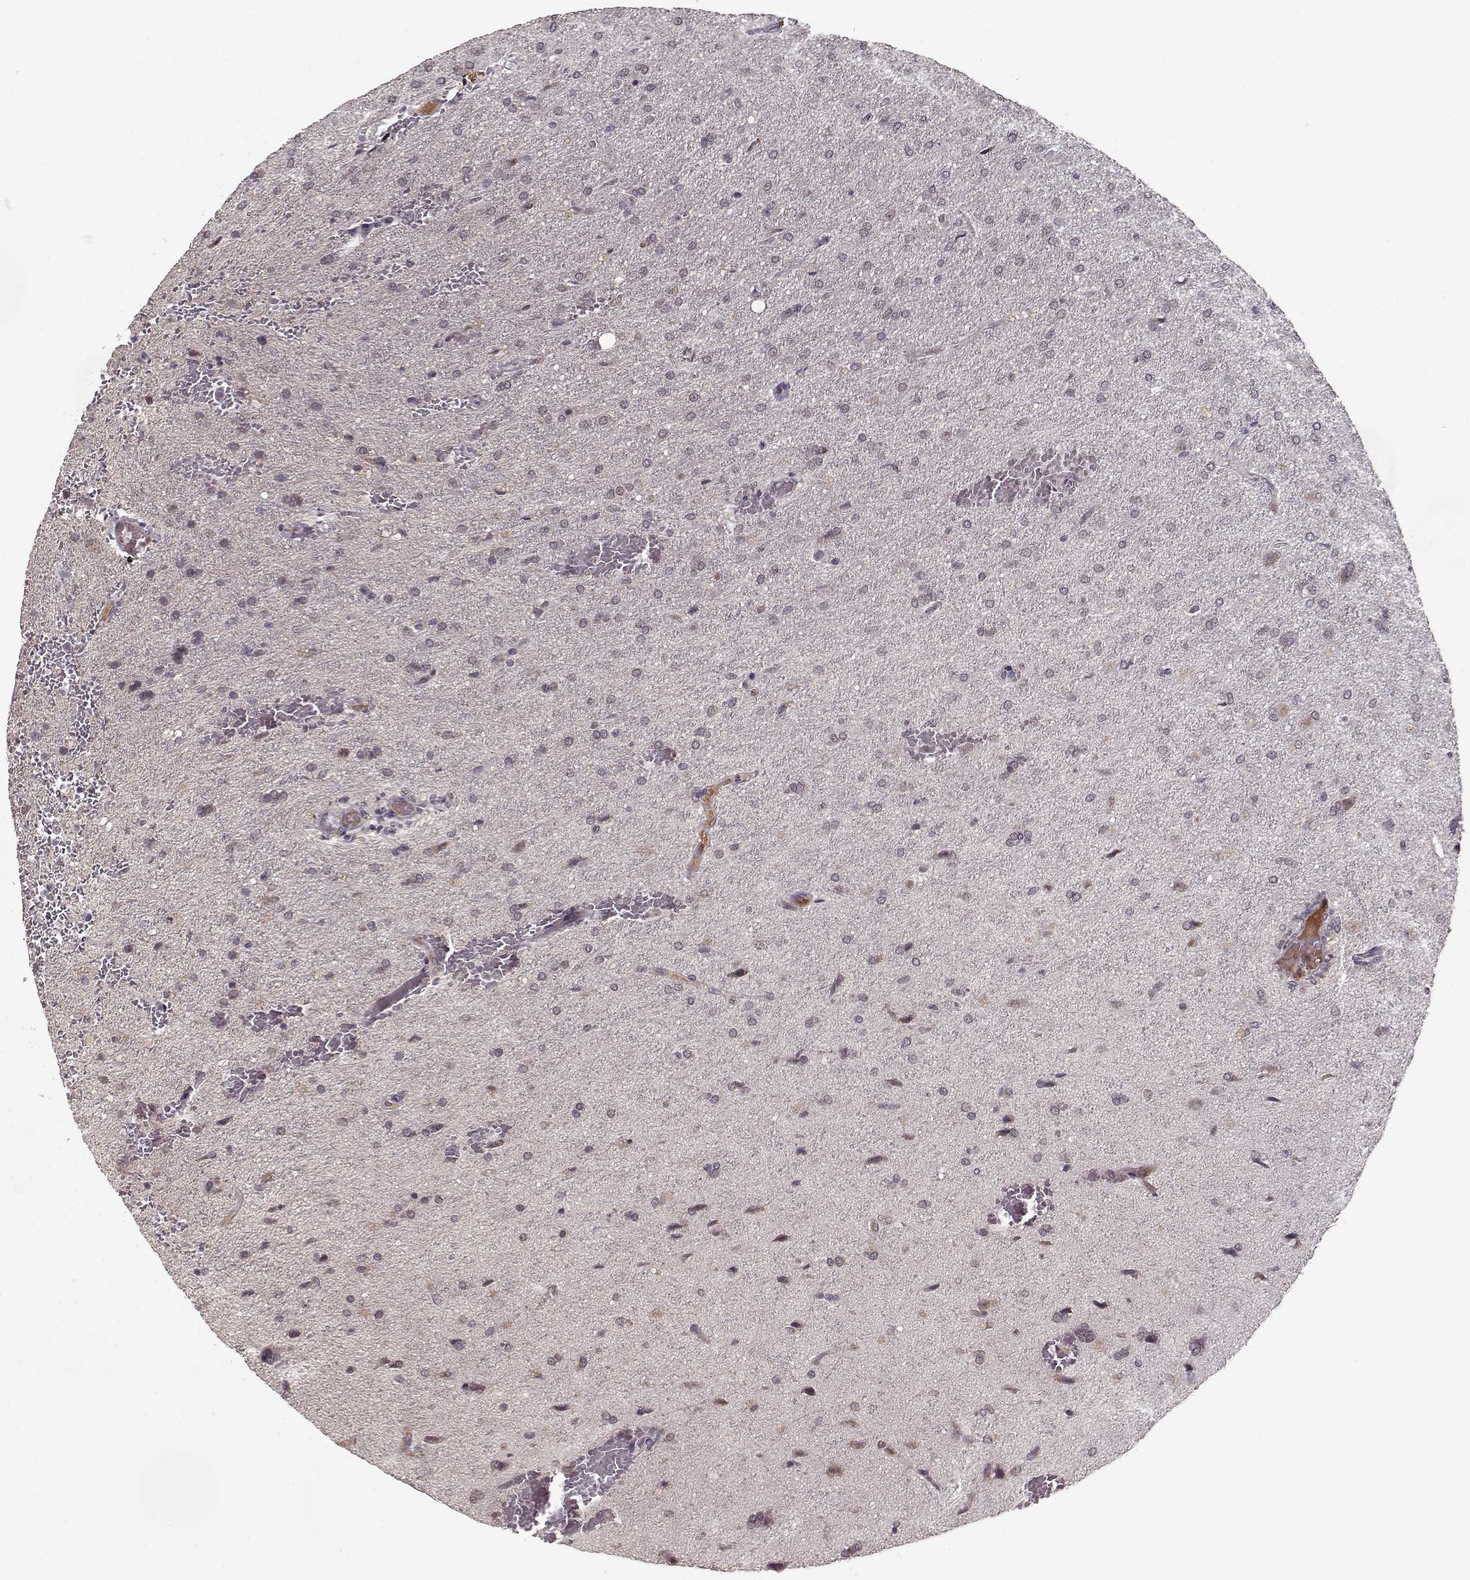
{"staining": {"intensity": "negative", "quantity": "none", "location": "none"}, "tissue": "glioma", "cell_type": "Tumor cells", "image_type": "cancer", "snomed": [{"axis": "morphology", "description": "Glioma, malignant, High grade"}, {"axis": "topography", "description": "Brain"}], "caption": "Tumor cells show no significant protein positivity in high-grade glioma (malignant). (DAB (3,3'-diaminobenzidine) immunohistochemistry visualized using brightfield microscopy, high magnification).", "gene": "AFM", "patient": {"sex": "male", "age": 68}}